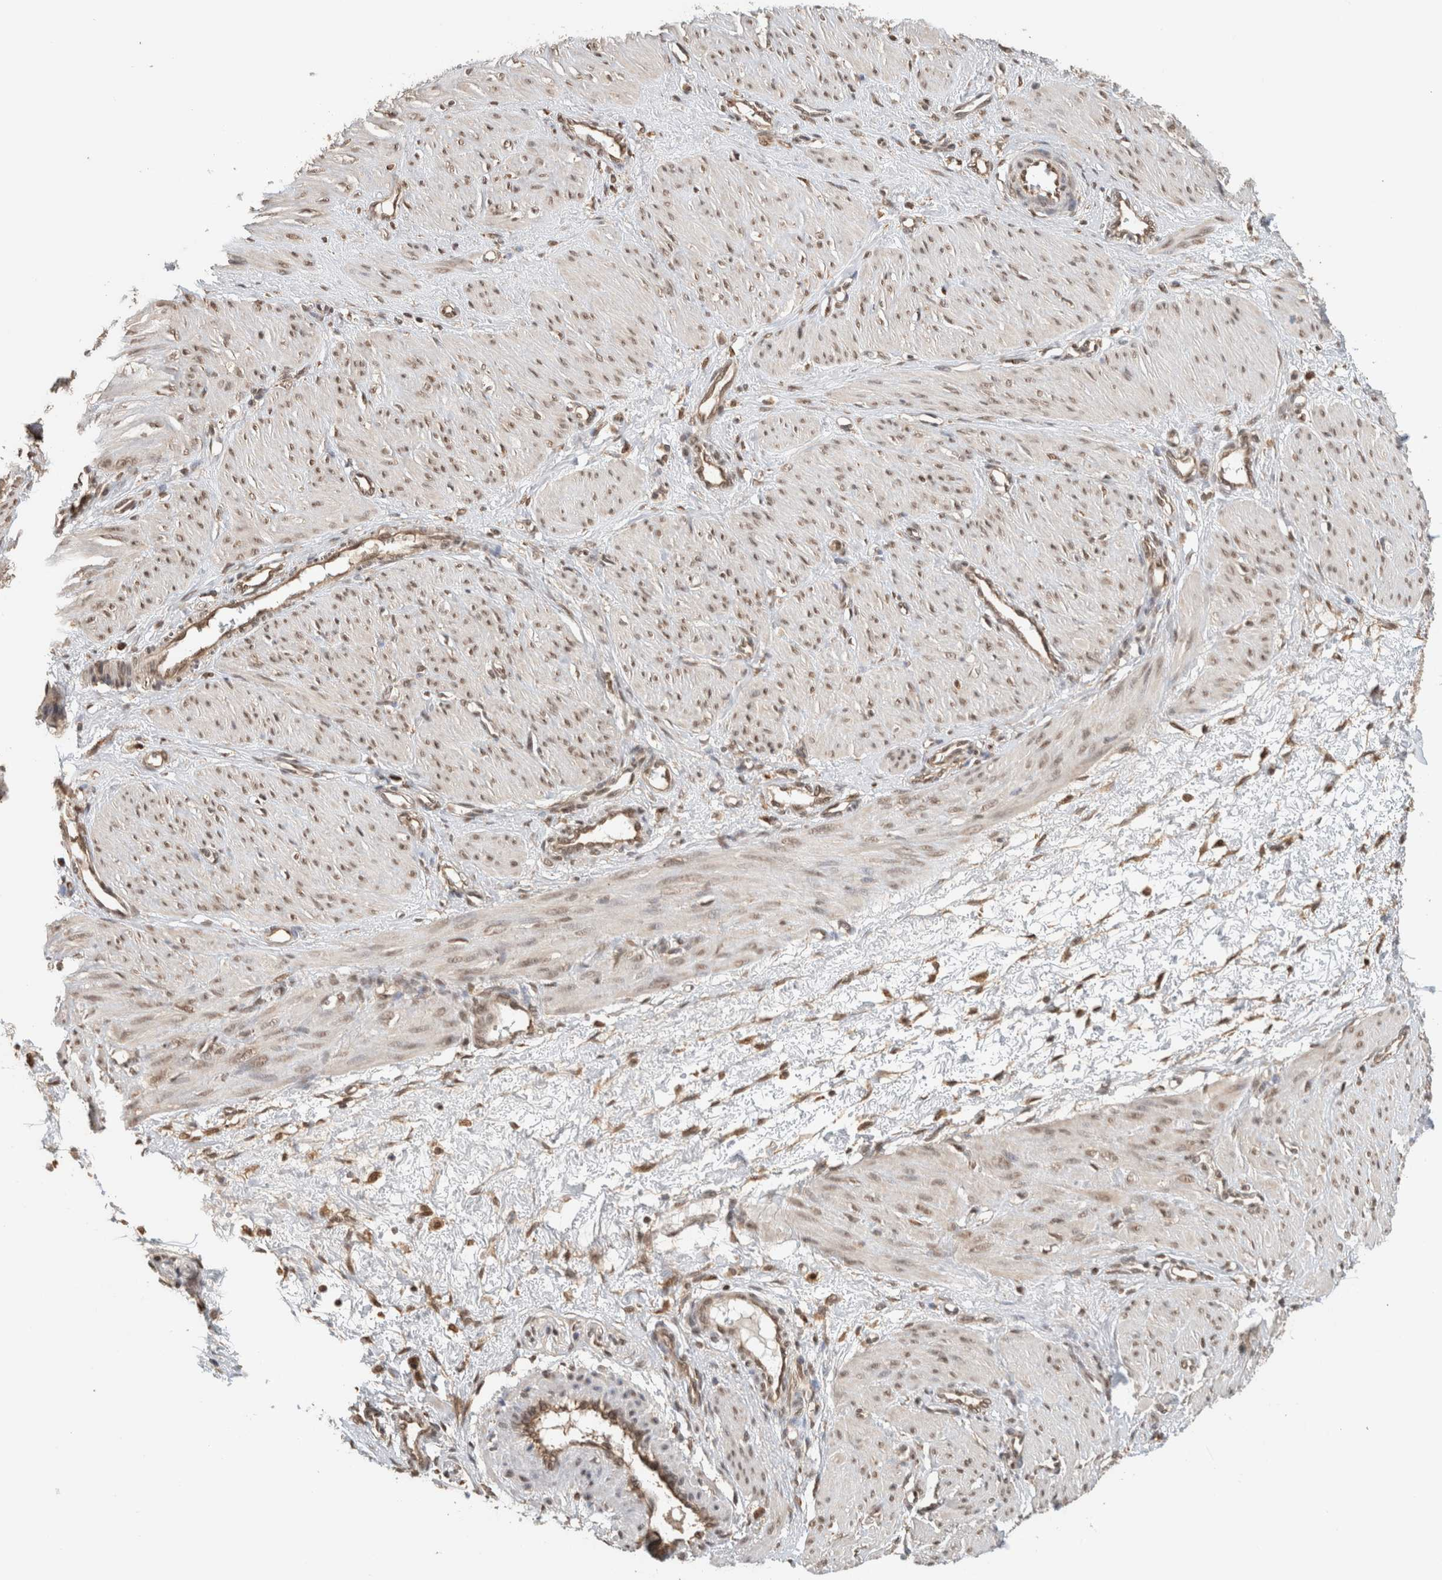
{"staining": {"intensity": "moderate", "quantity": "25%-75%", "location": "nuclear"}, "tissue": "smooth muscle", "cell_type": "Smooth muscle cells", "image_type": "normal", "snomed": [{"axis": "morphology", "description": "Normal tissue, NOS"}, {"axis": "topography", "description": "Endometrium"}], "caption": "An image showing moderate nuclear expression in approximately 25%-75% of smooth muscle cells in benign smooth muscle, as visualized by brown immunohistochemical staining.", "gene": "C1orf21", "patient": {"sex": "female", "age": 33}}